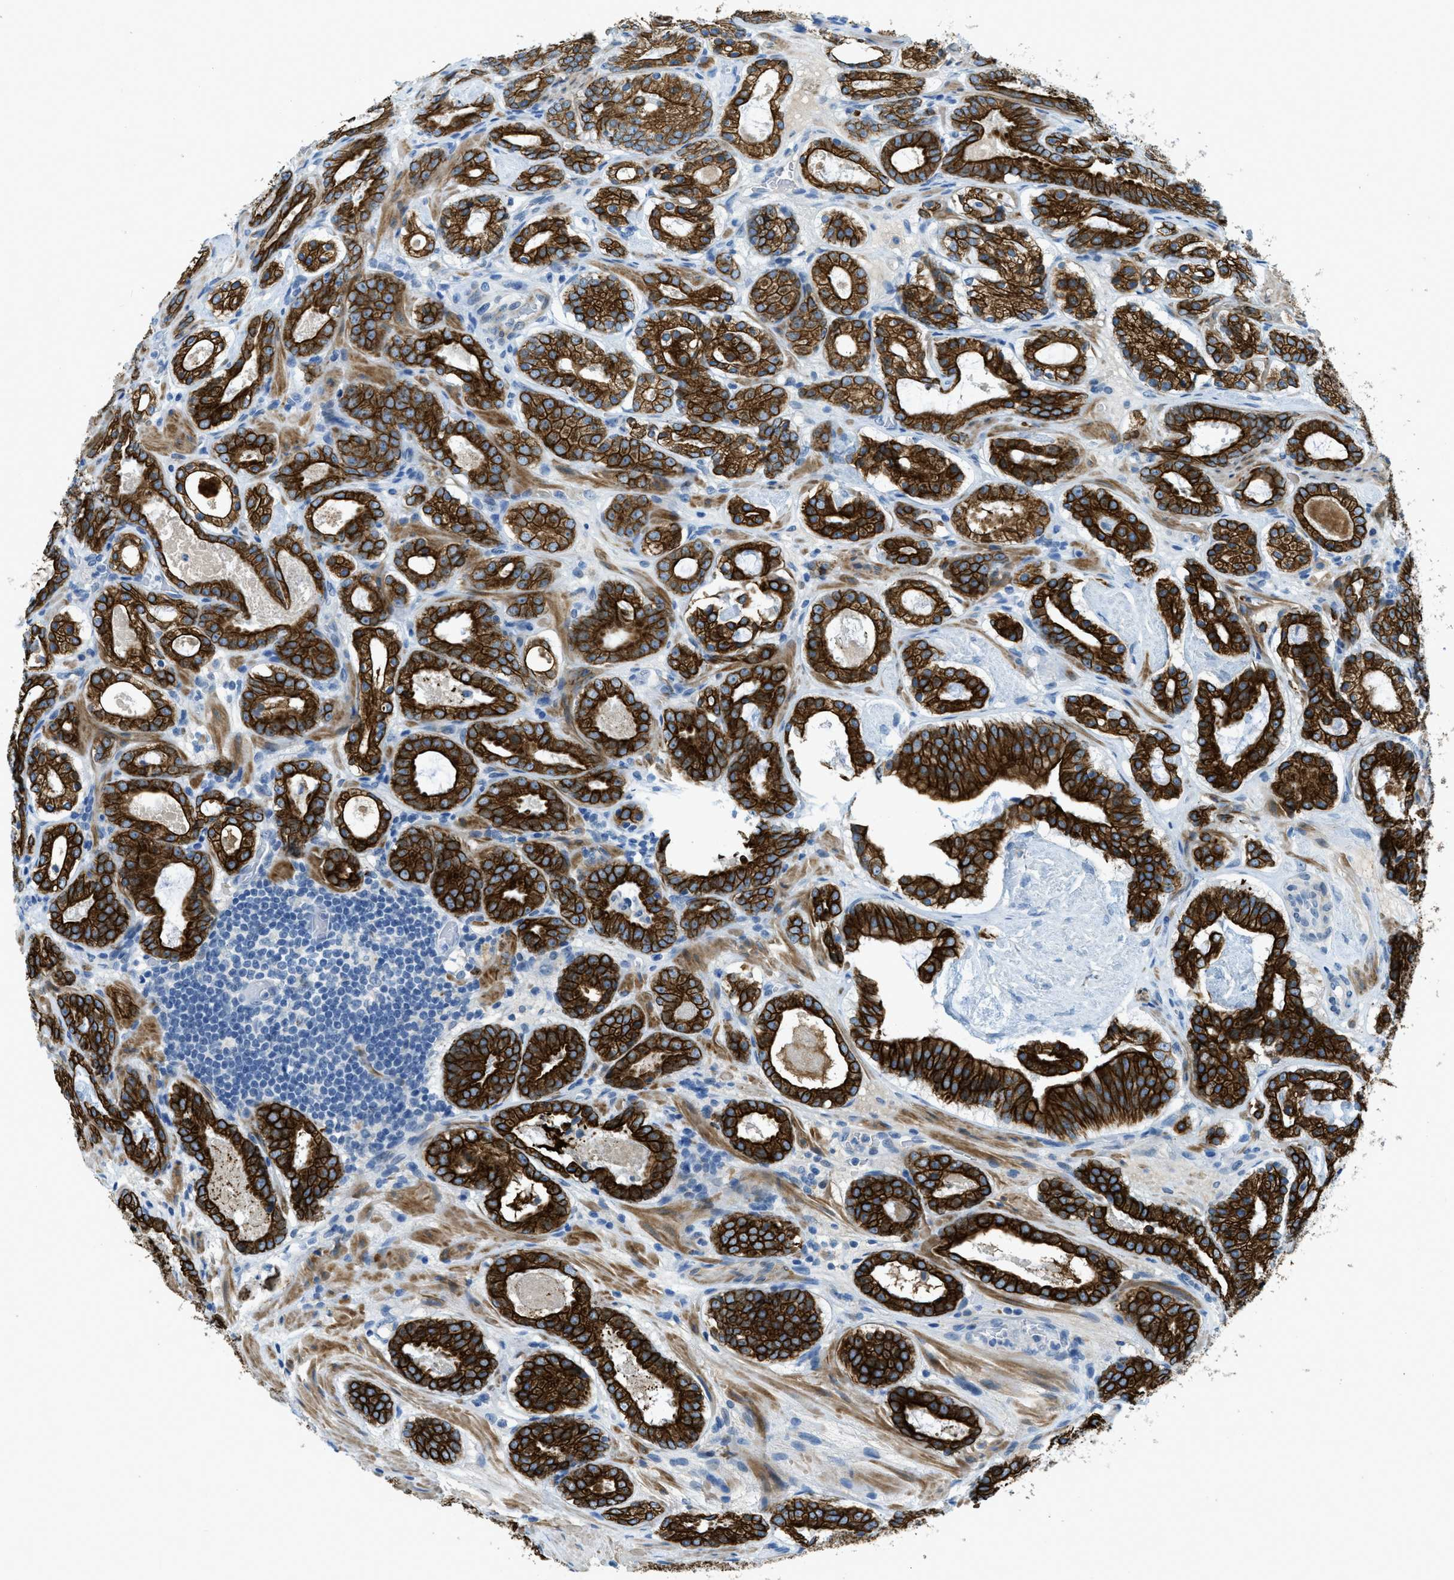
{"staining": {"intensity": "strong", "quantity": ">75%", "location": "cytoplasmic/membranous"}, "tissue": "prostate cancer", "cell_type": "Tumor cells", "image_type": "cancer", "snomed": [{"axis": "morphology", "description": "Adenocarcinoma, Low grade"}, {"axis": "topography", "description": "Prostate"}], "caption": "Tumor cells display high levels of strong cytoplasmic/membranous staining in about >75% of cells in adenocarcinoma (low-grade) (prostate).", "gene": "KLHL8", "patient": {"sex": "male", "age": 69}}